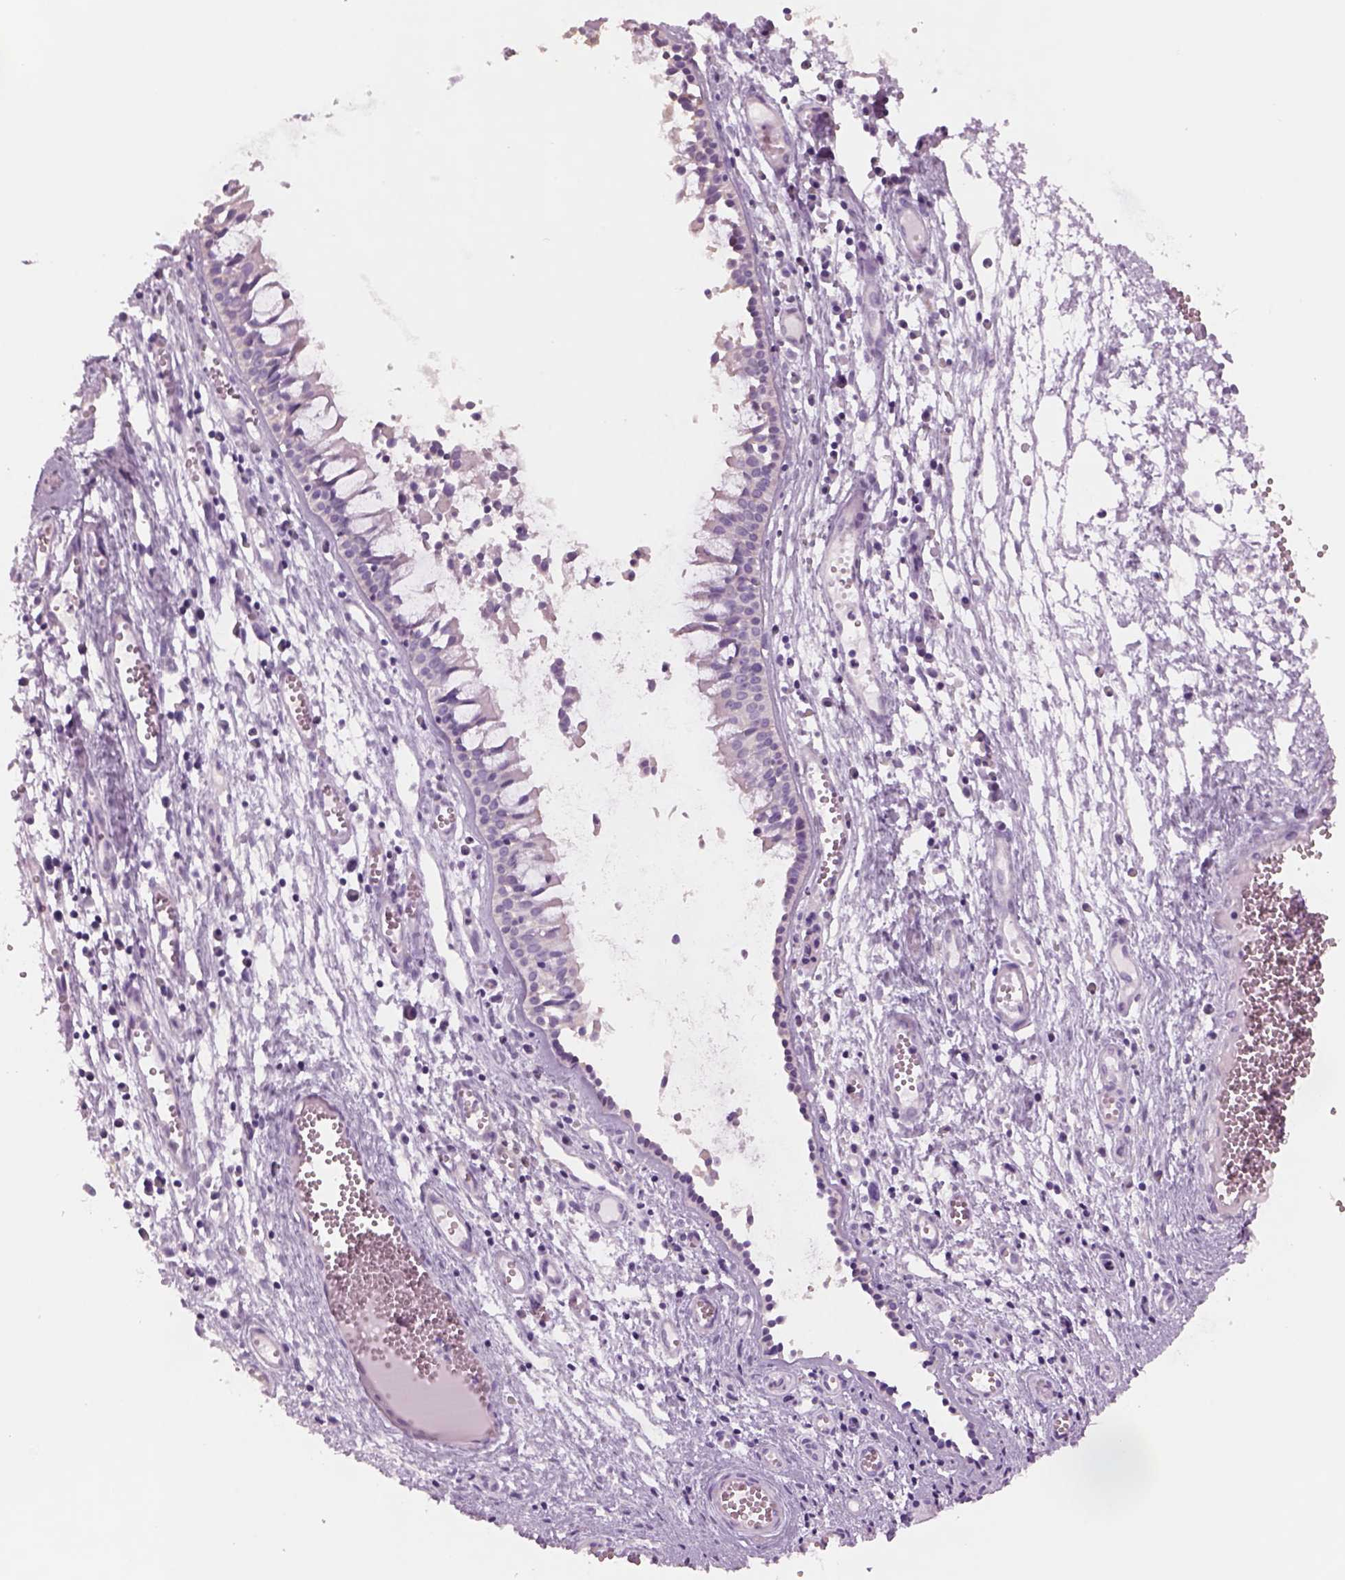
{"staining": {"intensity": "negative", "quantity": "none", "location": "none"}, "tissue": "nasopharynx", "cell_type": "Respiratory epithelial cells", "image_type": "normal", "snomed": [{"axis": "morphology", "description": "Normal tissue, NOS"}, {"axis": "topography", "description": "Nasopharynx"}], "caption": "Immunohistochemistry of unremarkable nasopharynx demonstrates no positivity in respiratory epithelial cells. (DAB IHC visualized using brightfield microscopy, high magnification).", "gene": "RHO", "patient": {"sex": "male", "age": 31}}